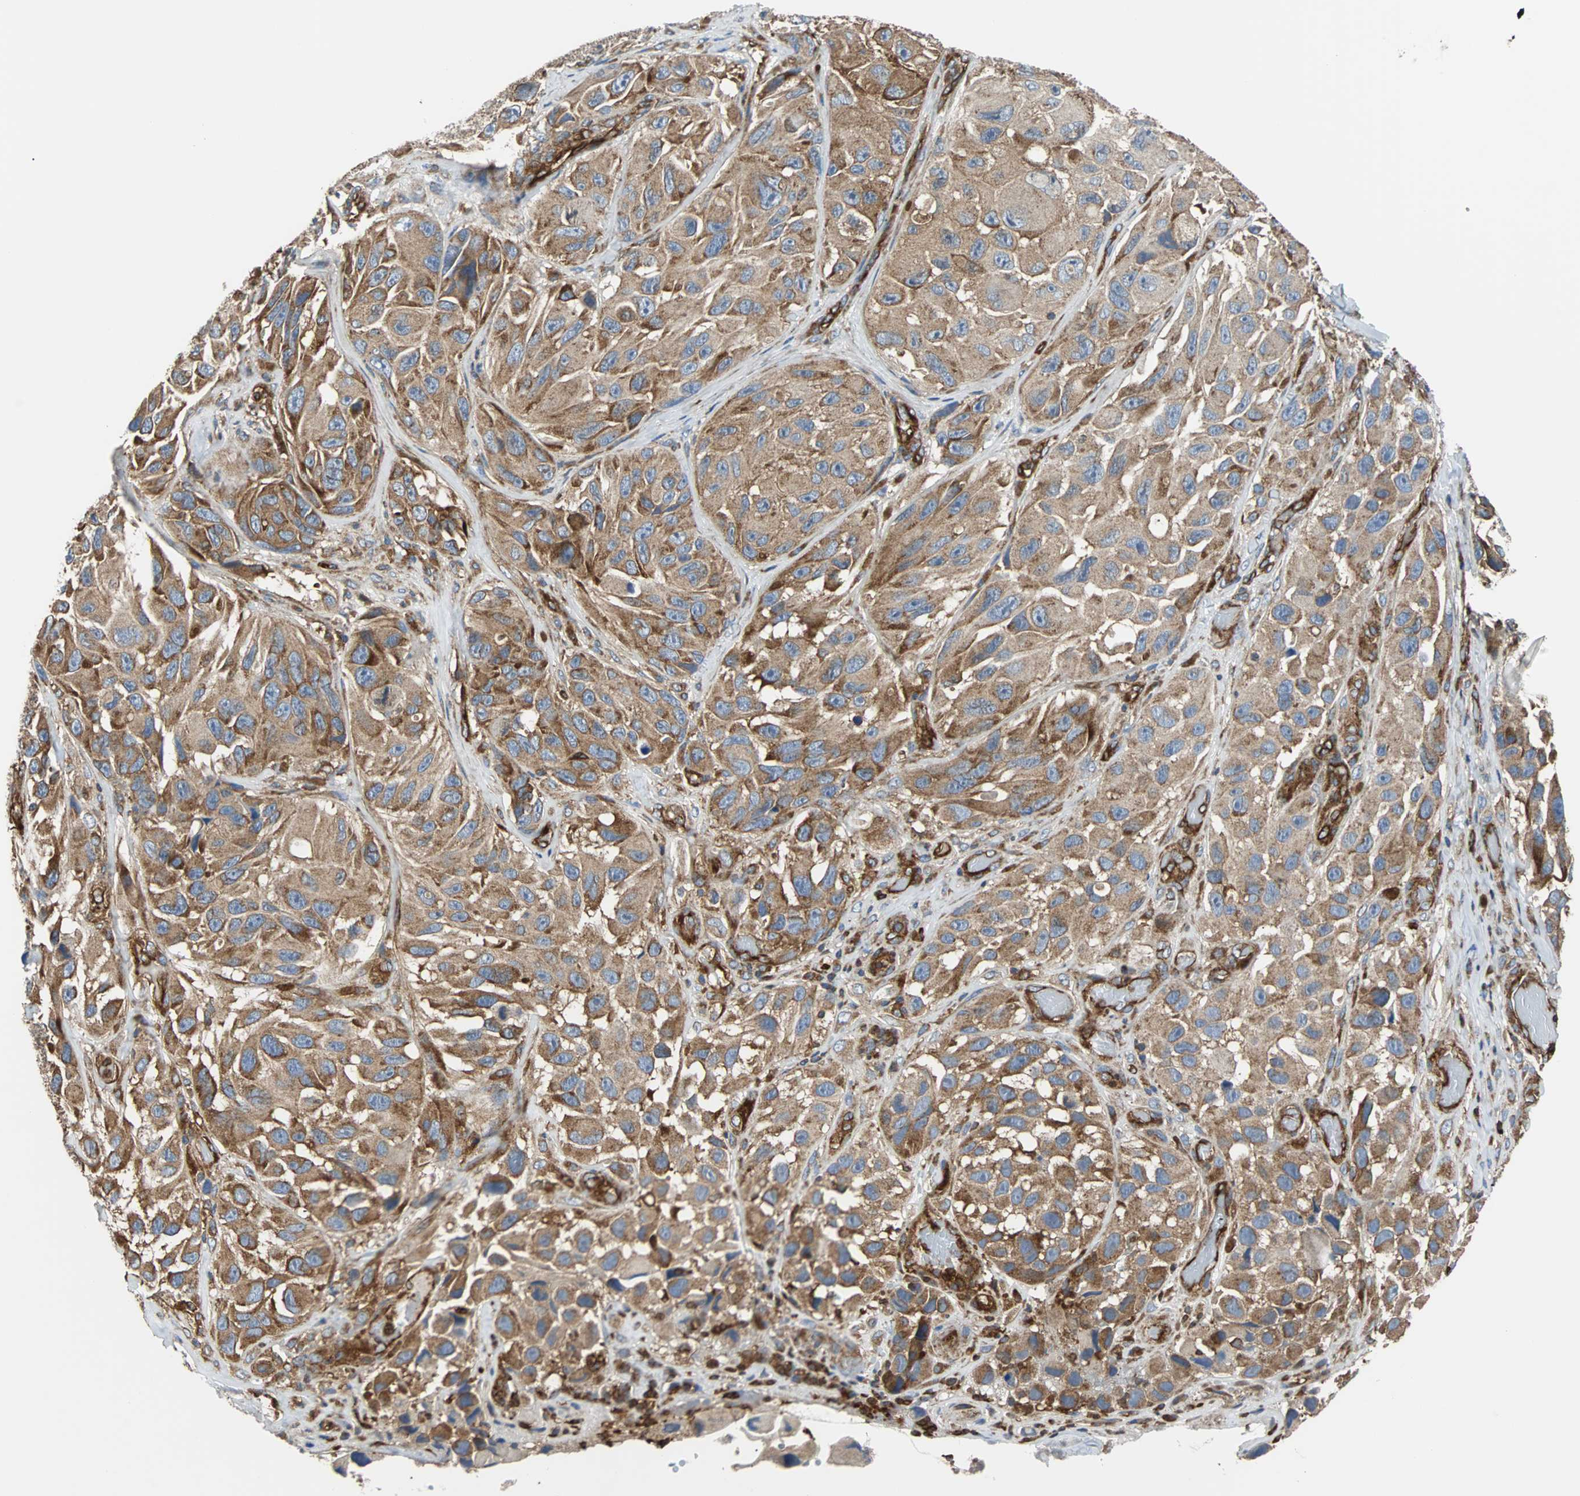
{"staining": {"intensity": "moderate", "quantity": ">75%", "location": "cytoplasmic/membranous"}, "tissue": "melanoma", "cell_type": "Tumor cells", "image_type": "cancer", "snomed": [{"axis": "morphology", "description": "Malignant melanoma, NOS"}, {"axis": "topography", "description": "Skin"}], "caption": "Protein expression analysis of malignant melanoma shows moderate cytoplasmic/membranous staining in approximately >75% of tumor cells.", "gene": "PLCG2", "patient": {"sex": "female", "age": 73}}